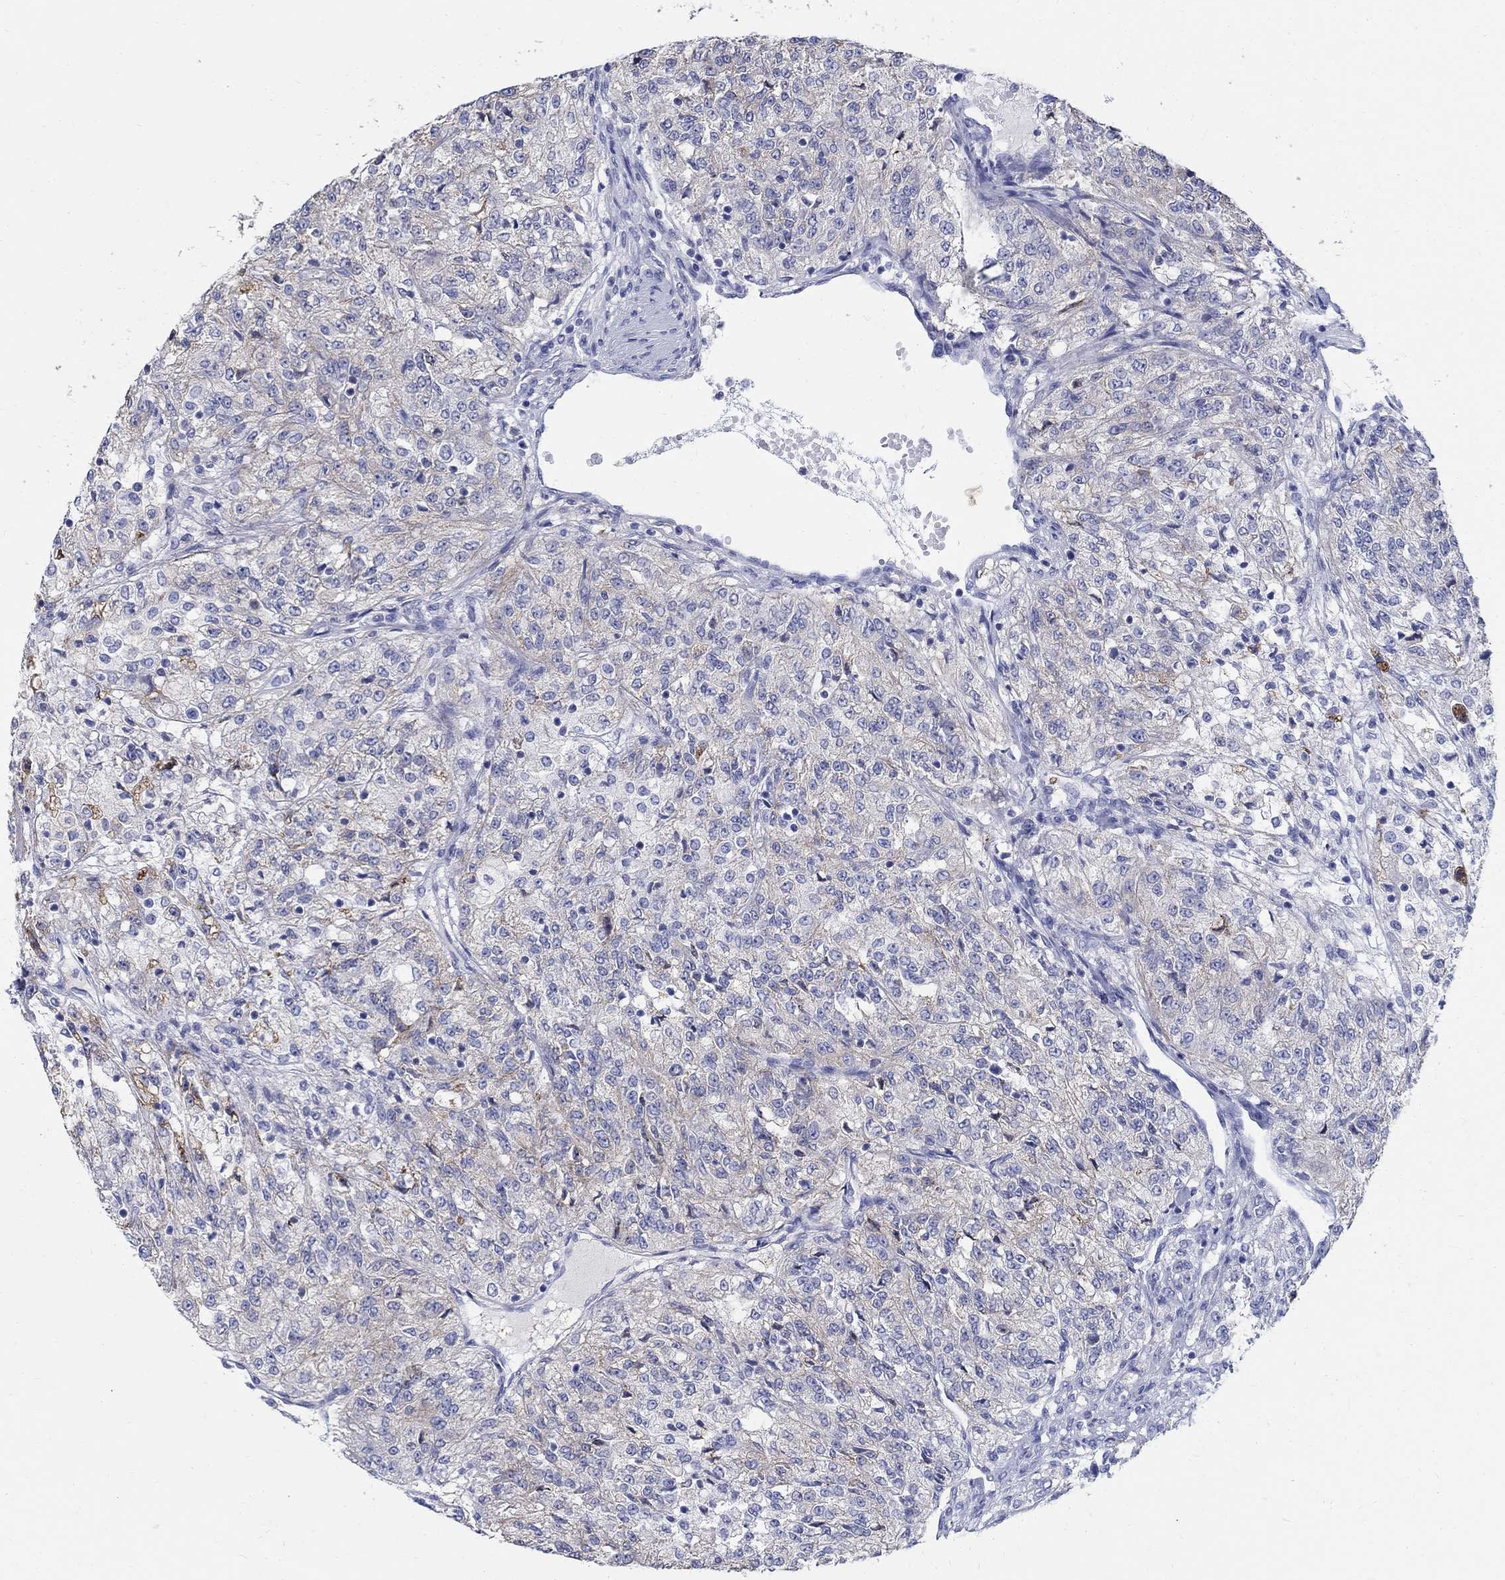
{"staining": {"intensity": "weak", "quantity": "<25%", "location": "cytoplasmic/membranous"}, "tissue": "renal cancer", "cell_type": "Tumor cells", "image_type": "cancer", "snomed": [{"axis": "morphology", "description": "Adenocarcinoma, NOS"}, {"axis": "topography", "description": "Kidney"}], "caption": "DAB (3,3'-diaminobenzidine) immunohistochemical staining of human adenocarcinoma (renal) shows no significant staining in tumor cells.", "gene": "SOX2", "patient": {"sex": "female", "age": 63}}